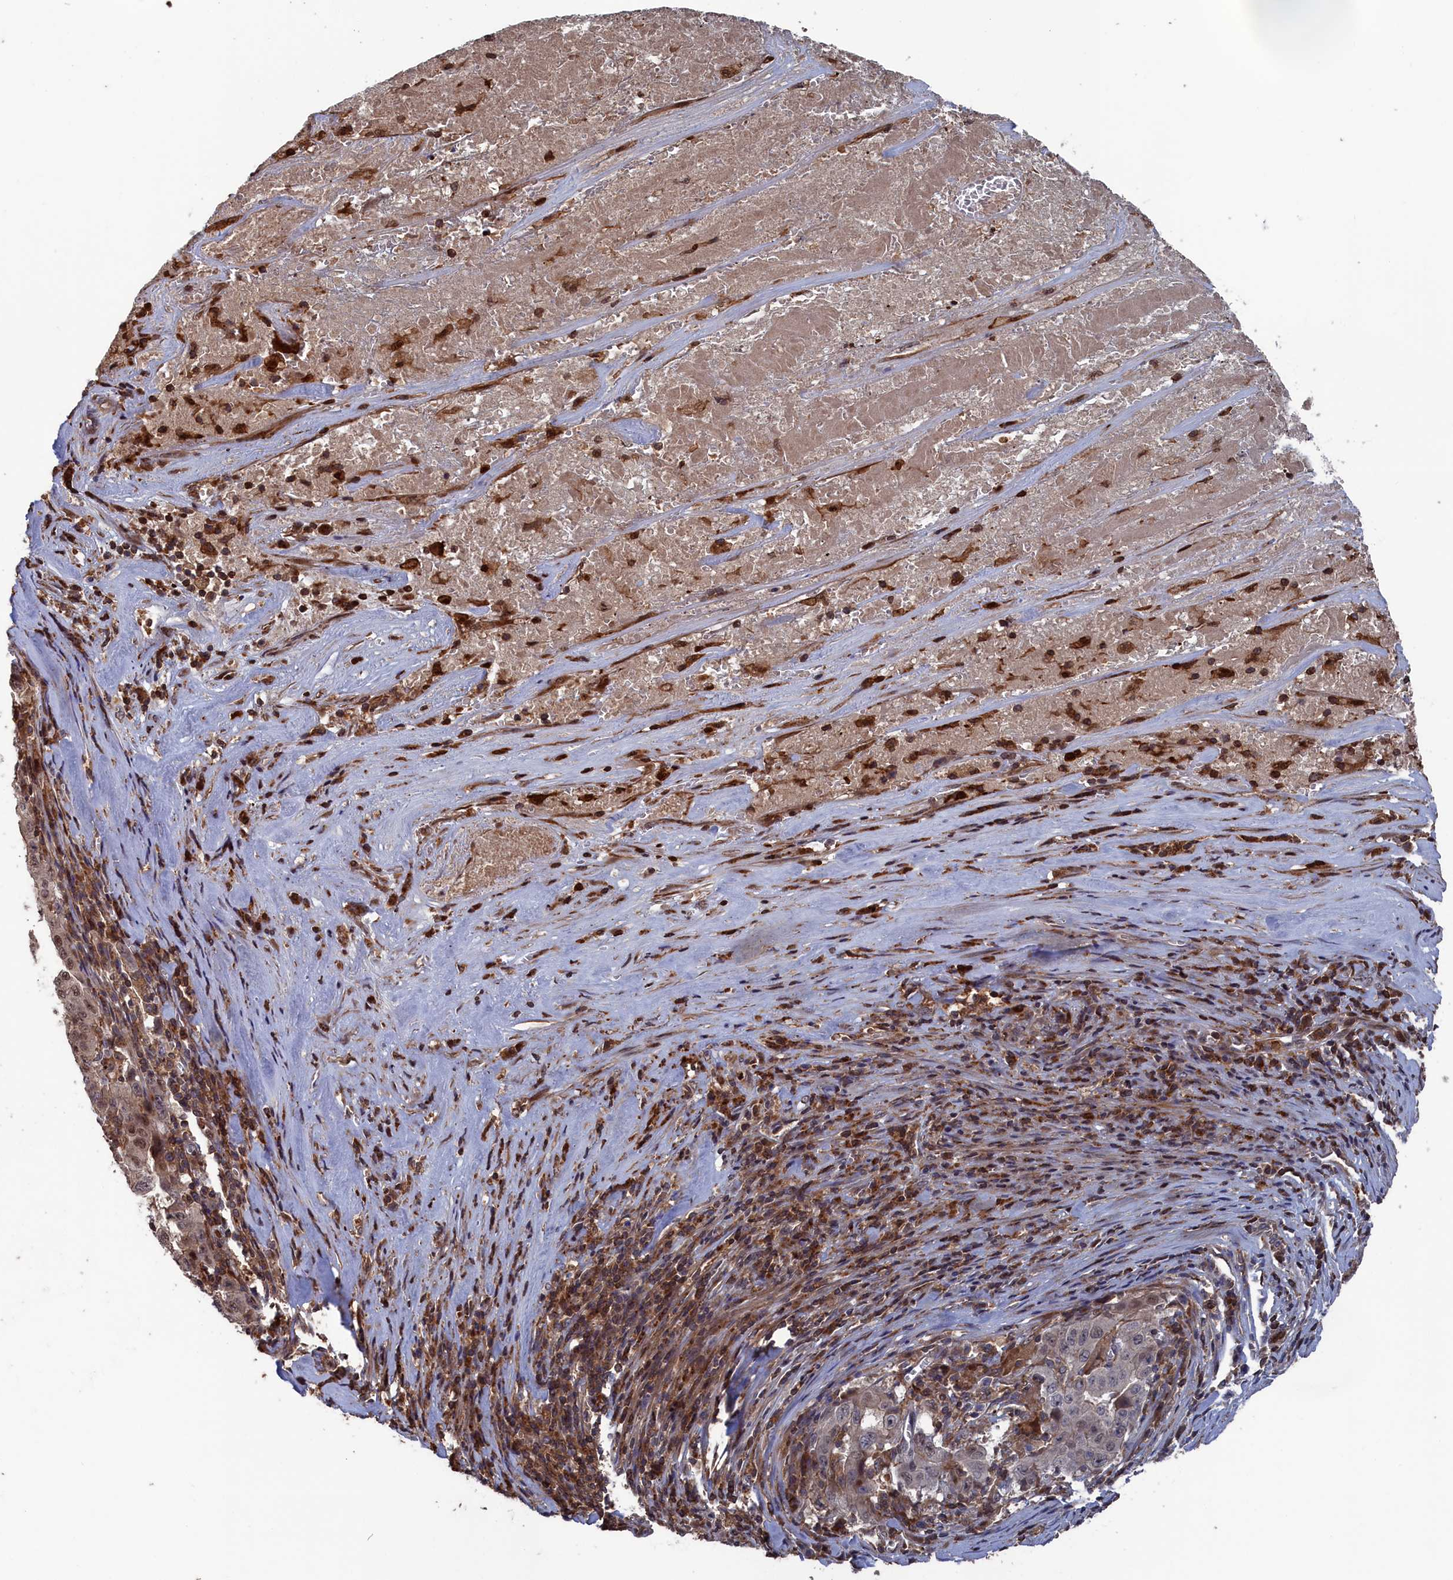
{"staining": {"intensity": "moderate", "quantity": "<25%", "location": "cytoplasmic/membranous,nuclear"}, "tissue": "pancreatic cancer", "cell_type": "Tumor cells", "image_type": "cancer", "snomed": [{"axis": "morphology", "description": "Adenocarcinoma, NOS"}, {"axis": "topography", "description": "Pancreas"}], "caption": "A micrograph of human pancreatic adenocarcinoma stained for a protein shows moderate cytoplasmic/membranous and nuclear brown staining in tumor cells.", "gene": "PLA2G15", "patient": {"sex": "male", "age": 63}}